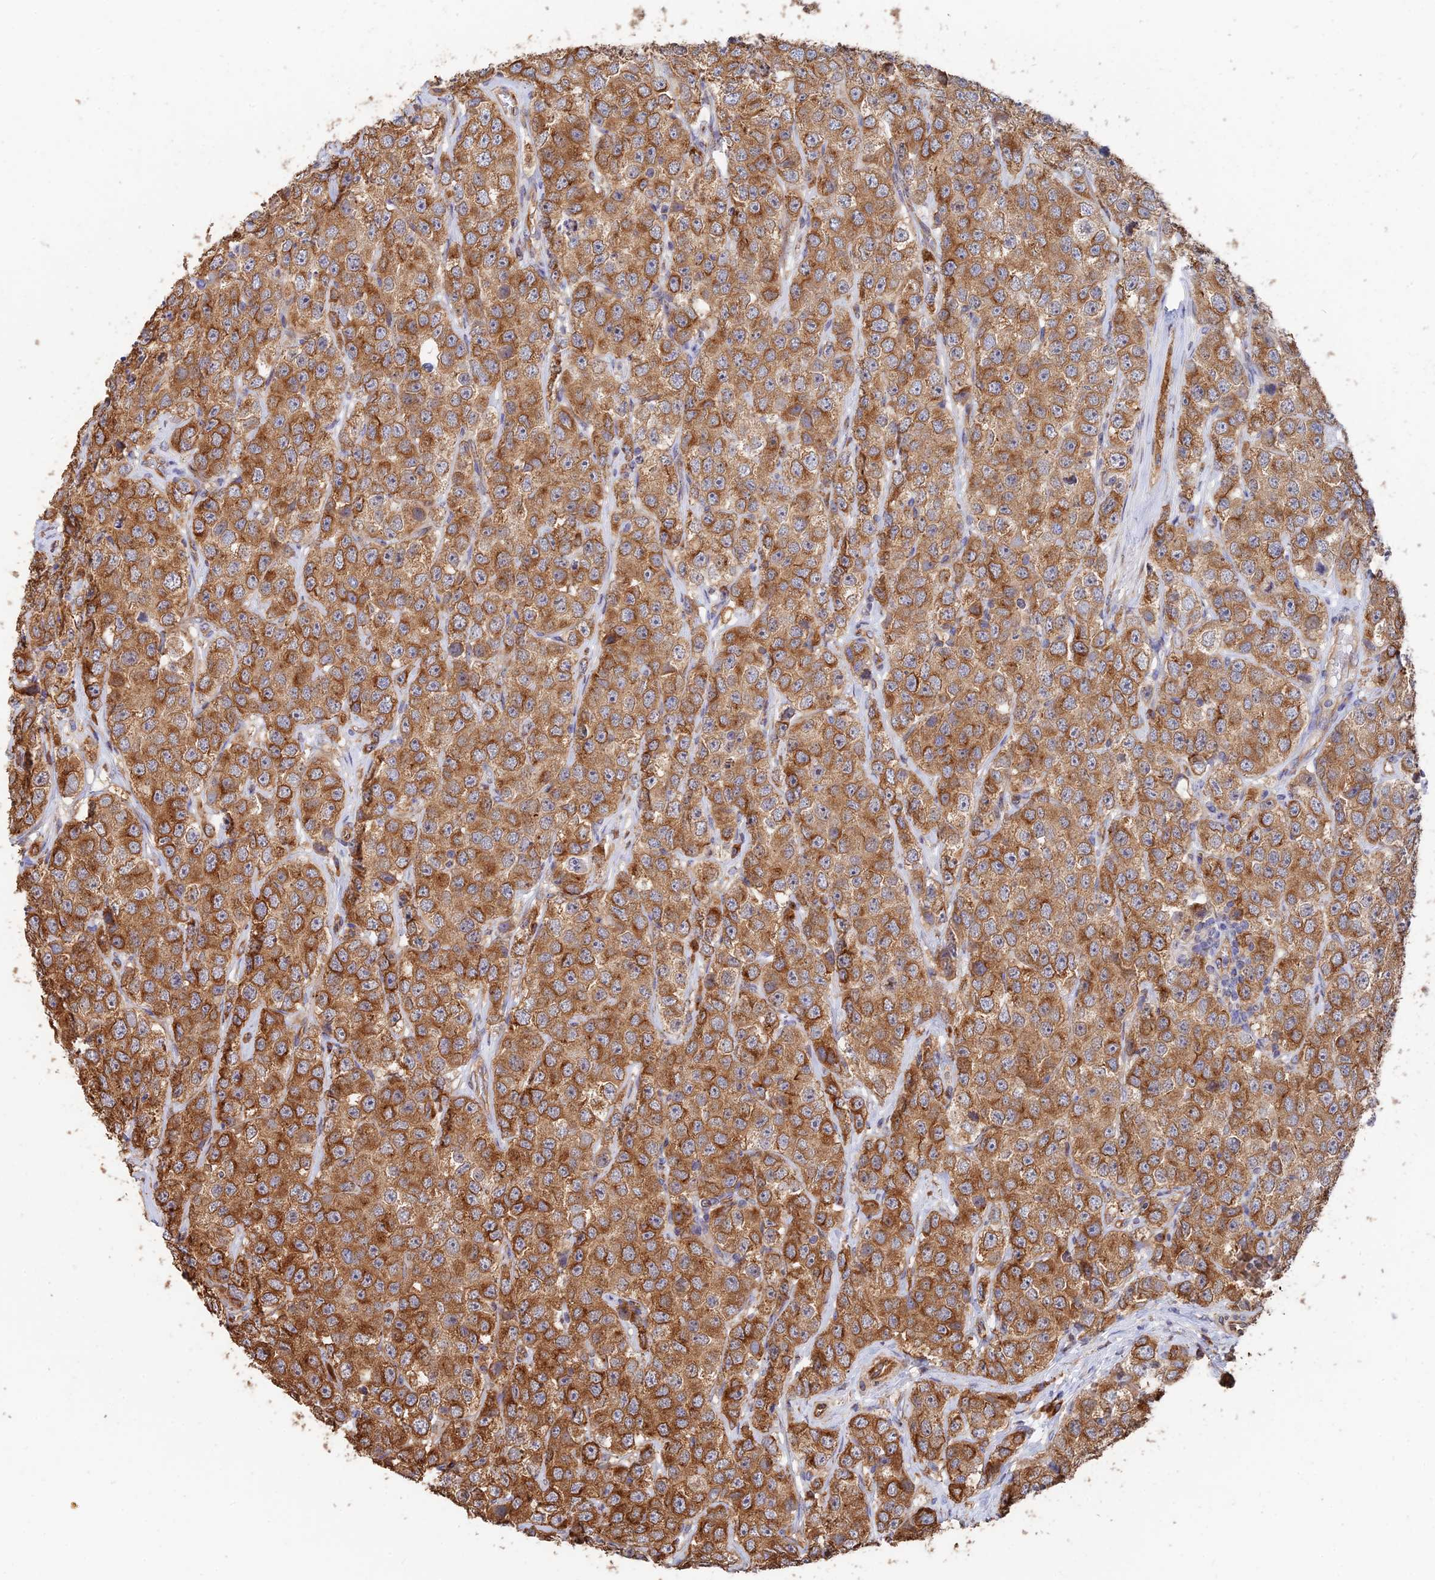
{"staining": {"intensity": "strong", "quantity": ">75%", "location": "cytoplasmic/membranous"}, "tissue": "testis cancer", "cell_type": "Tumor cells", "image_type": "cancer", "snomed": [{"axis": "morphology", "description": "Seminoma, NOS"}, {"axis": "topography", "description": "Testis"}], "caption": "Tumor cells demonstrate strong cytoplasmic/membranous staining in approximately >75% of cells in testis cancer (seminoma).", "gene": "WBP11", "patient": {"sex": "male", "age": 28}}